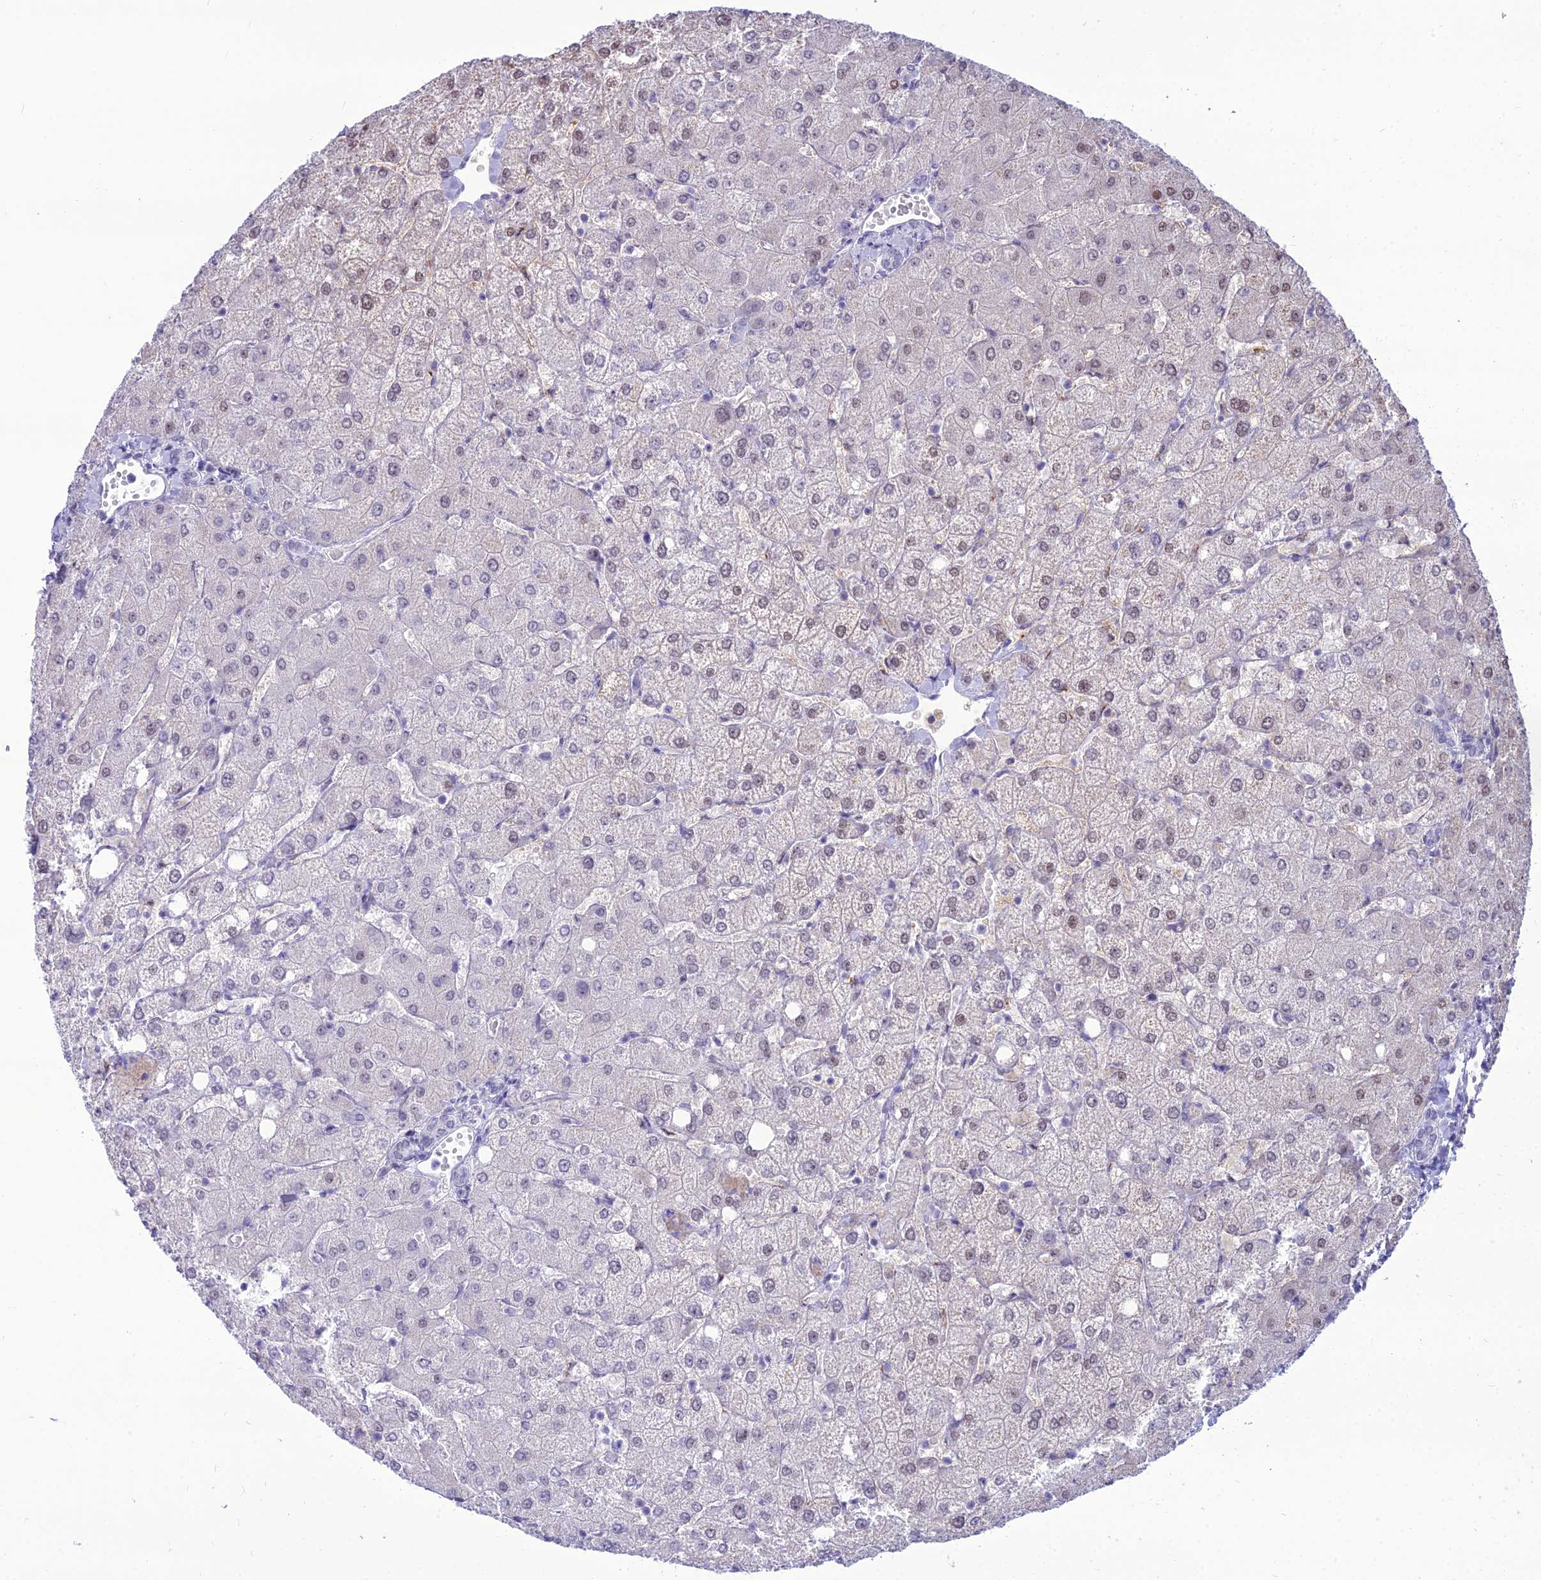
{"staining": {"intensity": "negative", "quantity": "none", "location": "none"}, "tissue": "liver", "cell_type": "Cholangiocytes", "image_type": "normal", "snomed": [{"axis": "morphology", "description": "Normal tissue, NOS"}, {"axis": "topography", "description": "Liver"}], "caption": "Unremarkable liver was stained to show a protein in brown. There is no significant staining in cholangiocytes. (IHC, brightfield microscopy, high magnification).", "gene": "DHX40", "patient": {"sex": "female", "age": 54}}